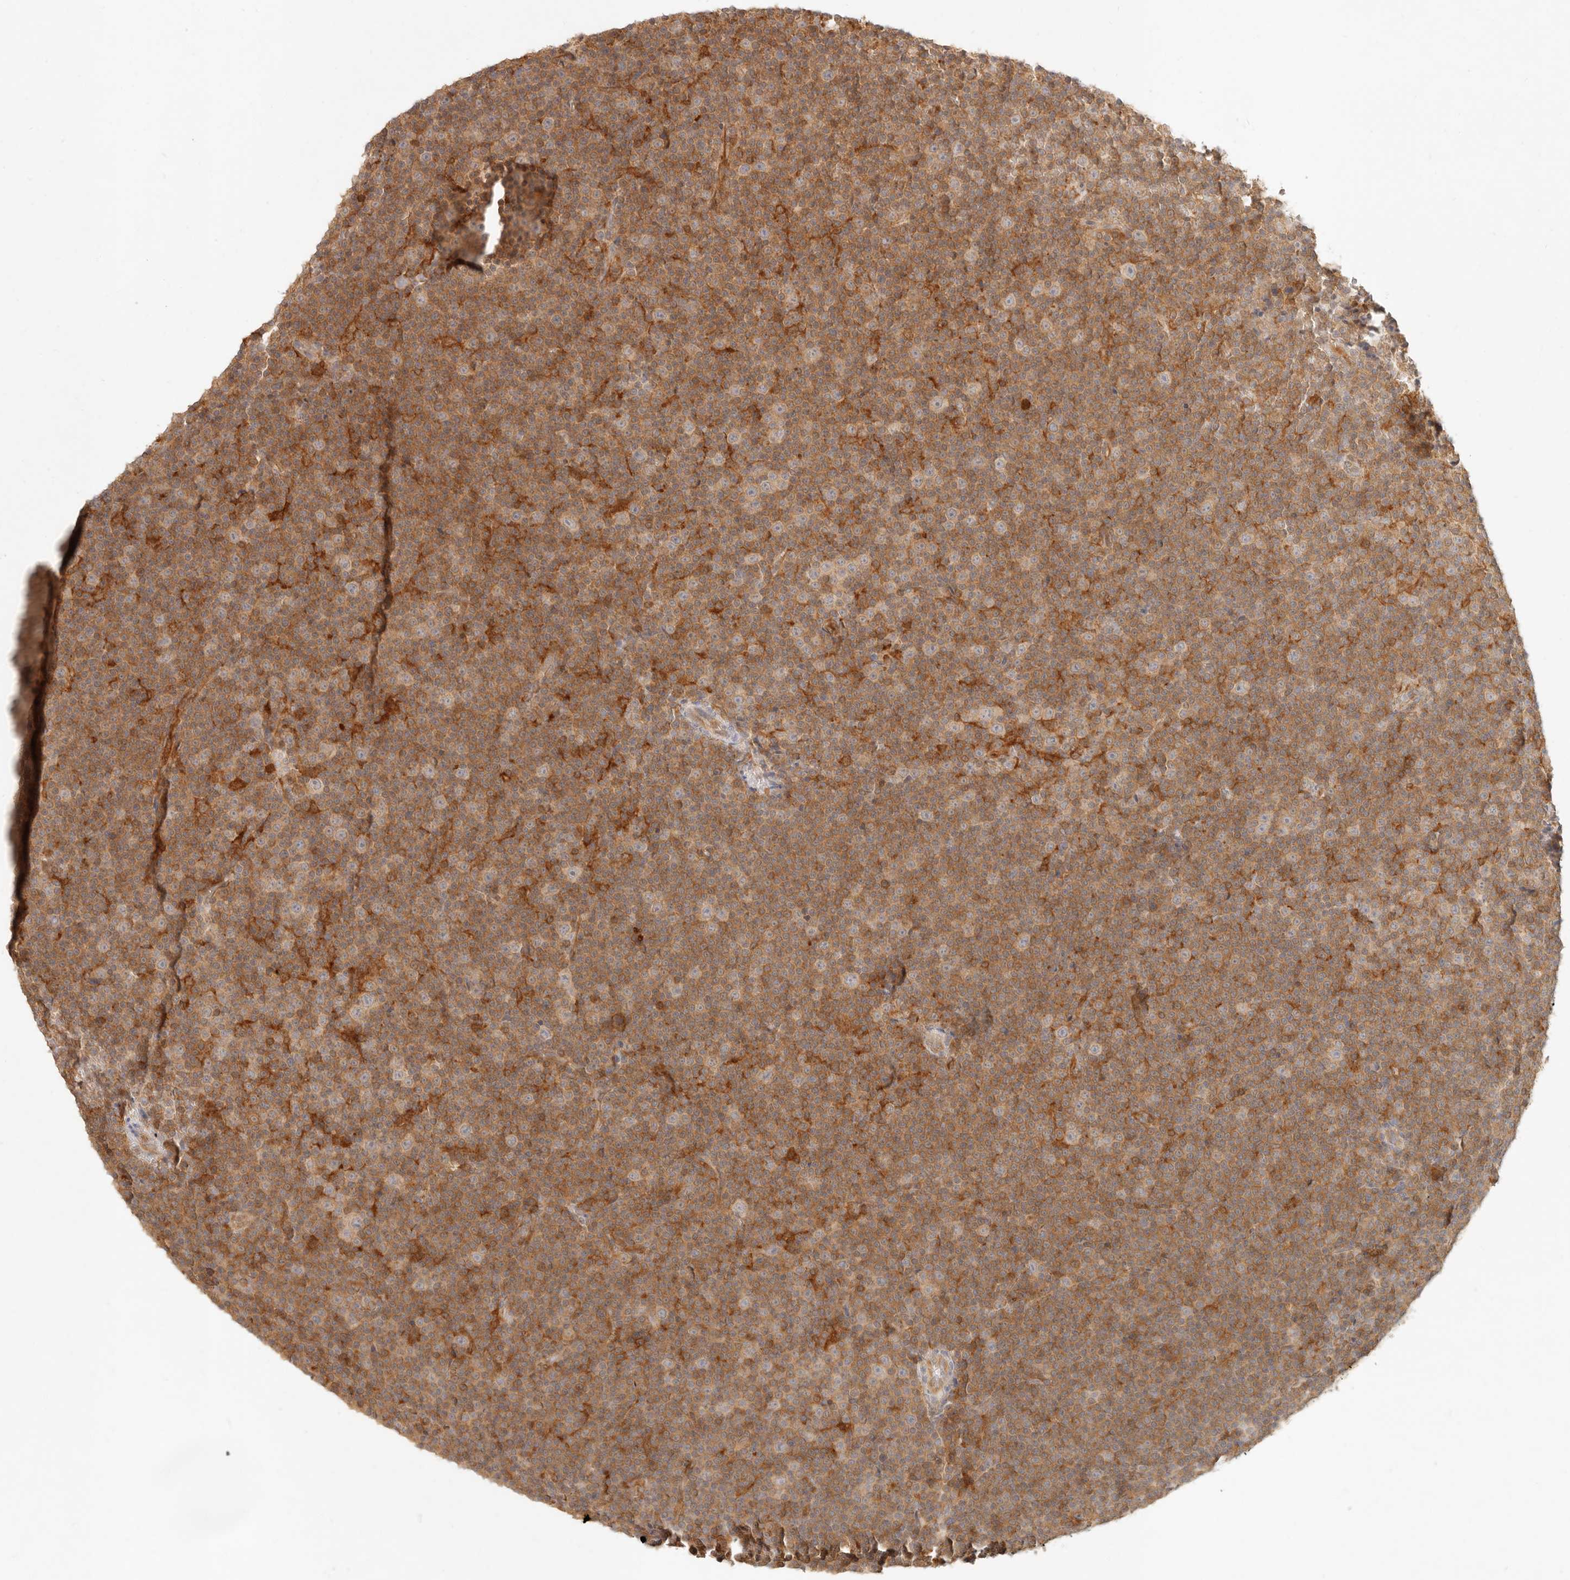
{"staining": {"intensity": "weak", "quantity": "<25%", "location": "cytoplasmic/membranous"}, "tissue": "lymphoma", "cell_type": "Tumor cells", "image_type": "cancer", "snomed": [{"axis": "morphology", "description": "Malignant lymphoma, non-Hodgkin's type, Low grade"}, {"axis": "topography", "description": "Lymph node"}], "caption": "Protein analysis of low-grade malignant lymphoma, non-Hodgkin's type displays no significant staining in tumor cells.", "gene": "NECAP2", "patient": {"sex": "female", "age": 67}}